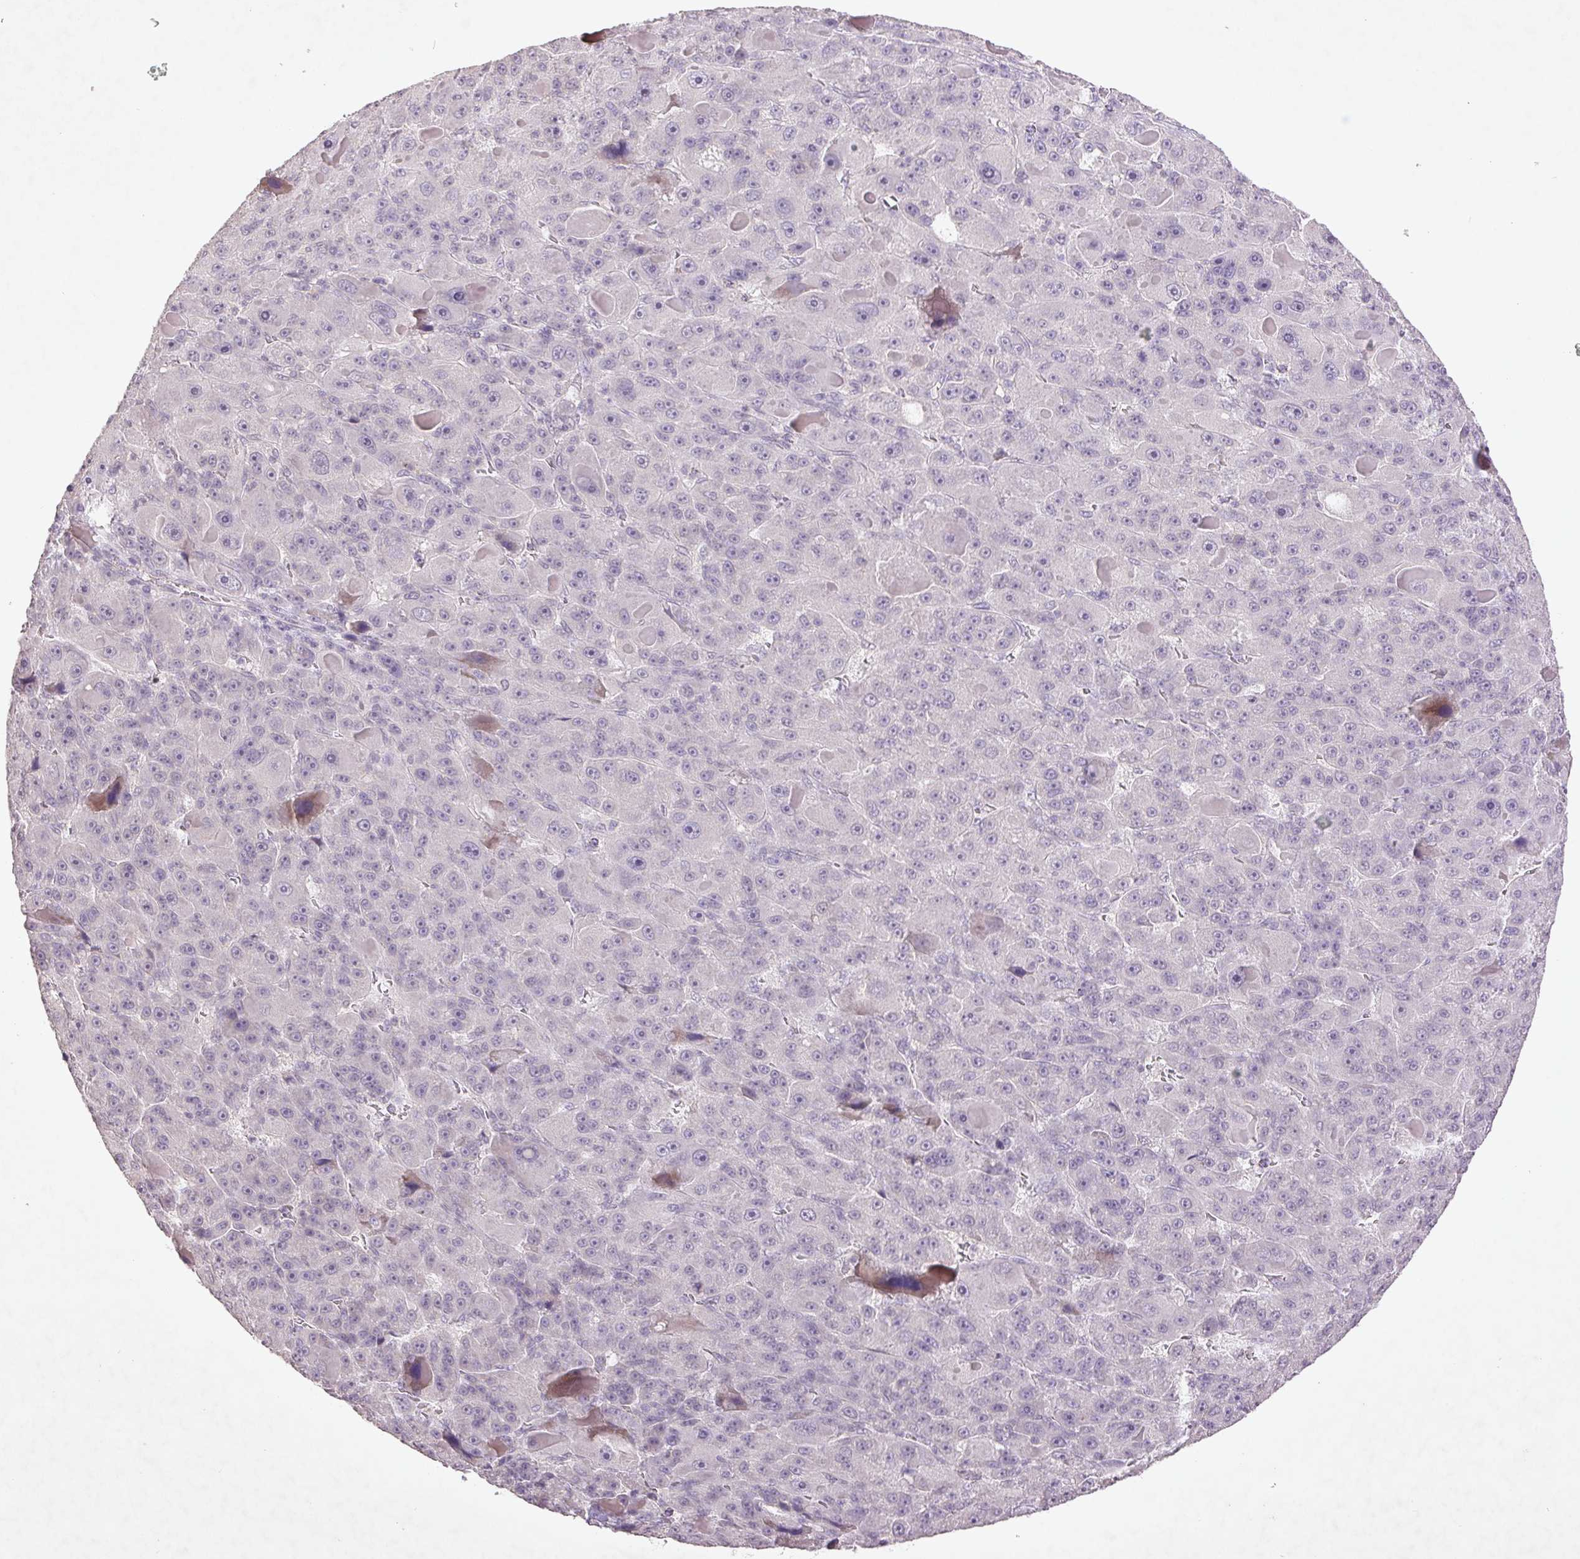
{"staining": {"intensity": "negative", "quantity": "none", "location": "none"}, "tissue": "liver cancer", "cell_type": "Tumor cells", "image_type": "cancer", "snomed": [{"axis": "morphology", "description": "Carcinoma, Hepatocellular, NOS"}, {"axis": "topography", "description": "Liver"}], "caption": "The histopathology image shows no significant expression in tumor cells of liver cancer. (DAB immunohistochemistry with hematoxylin counter stain).", "gene": "FAM168B", "patient": {"sex": "male", "age": 76}}